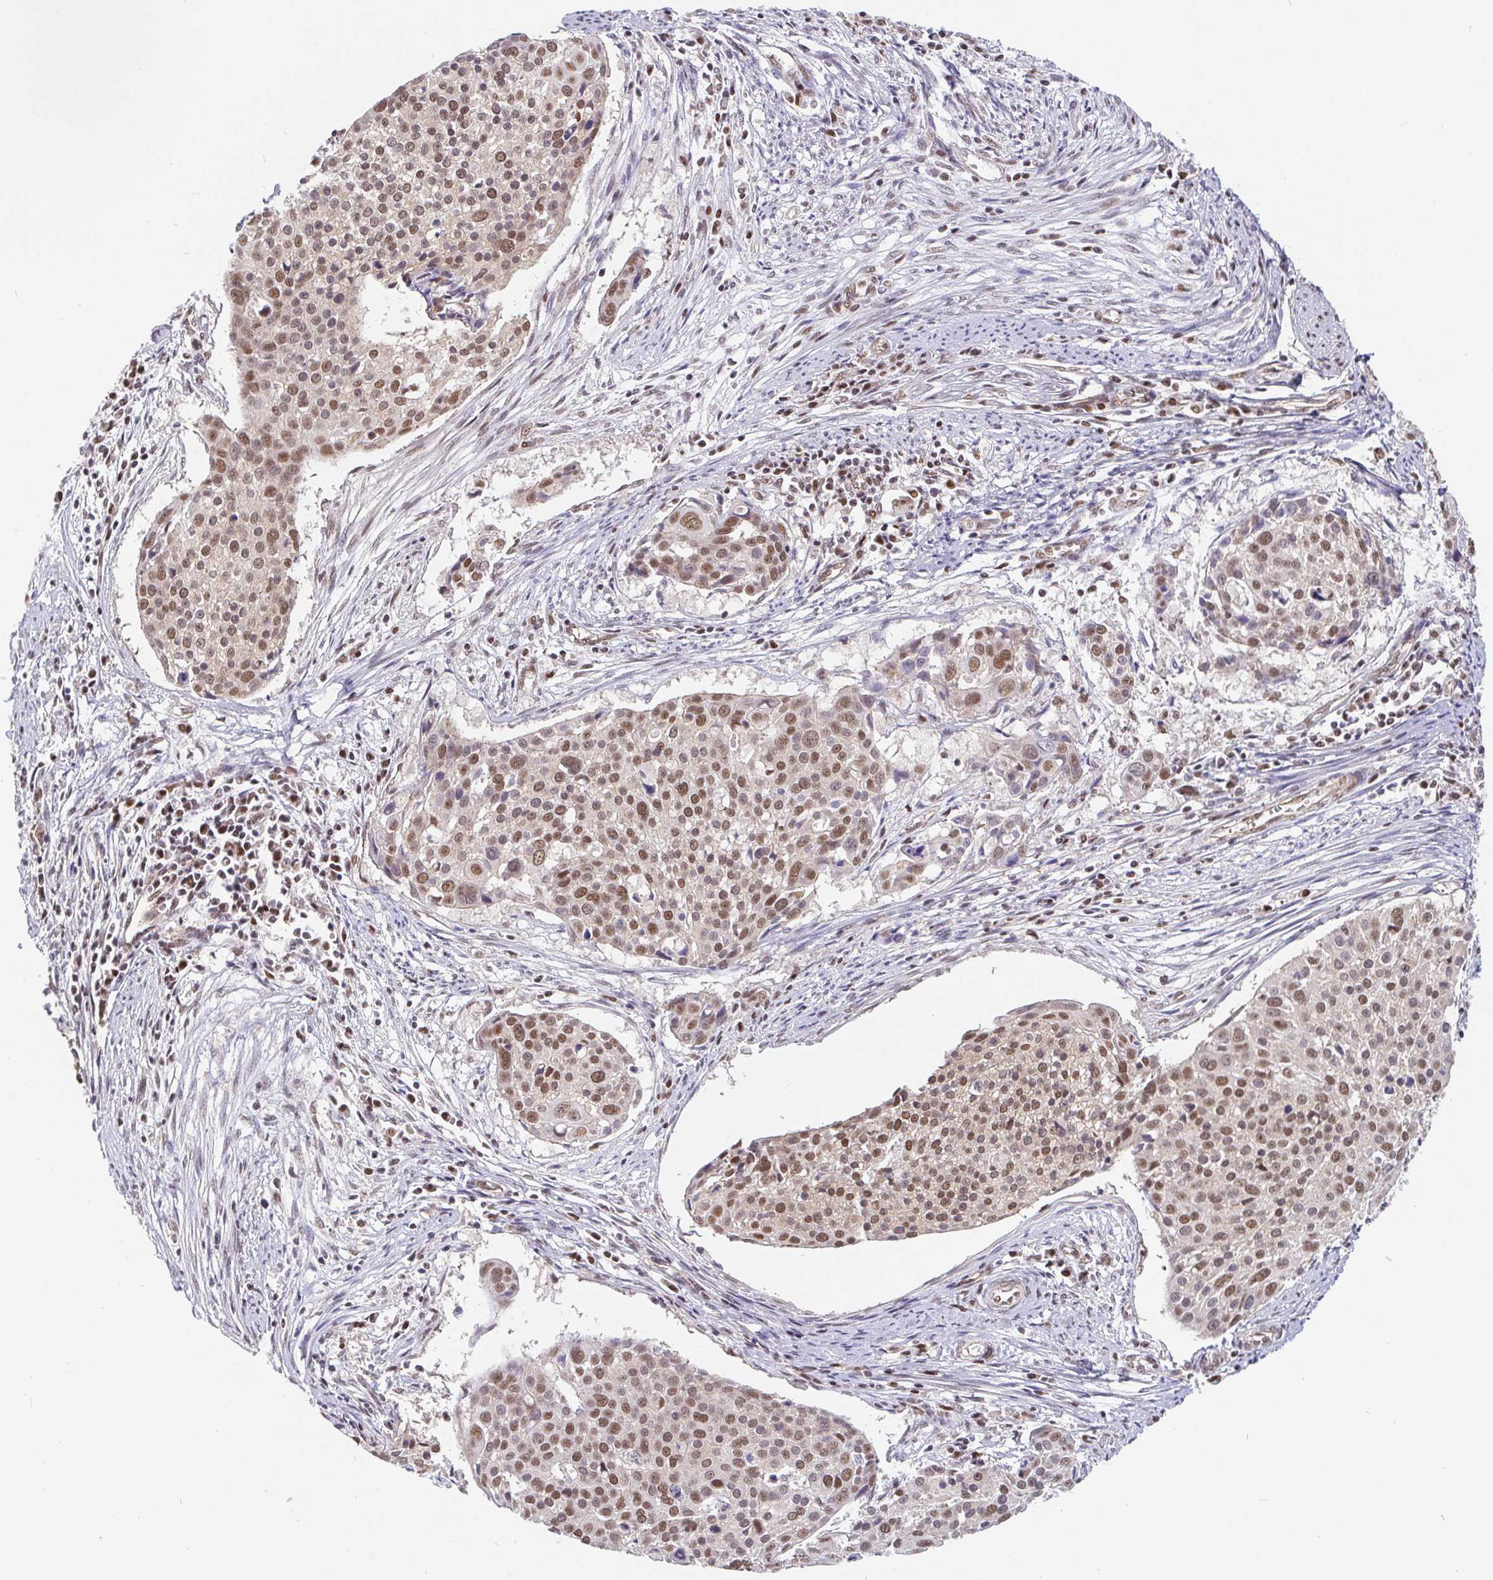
{"staining": {"intensity": "moderate", "quantity": ">75%", "location": "nuclear"}, "tissue": "cervical cancer", "cell_type": "Tumor cells", "image_type": "cancer", "snomed": [{"axis": "morphology", "description": "Squamous cell carcinoma, NOS"}, {"axis": "topography", "description": "Cervix"}], "caption": "Protein staining of cervical cancer tissue demonstrates moderate nuclear positivity in about >75% of tumor cells.", "gene": "POU2F1", "patient": {"sex": "female", "age": 39}}